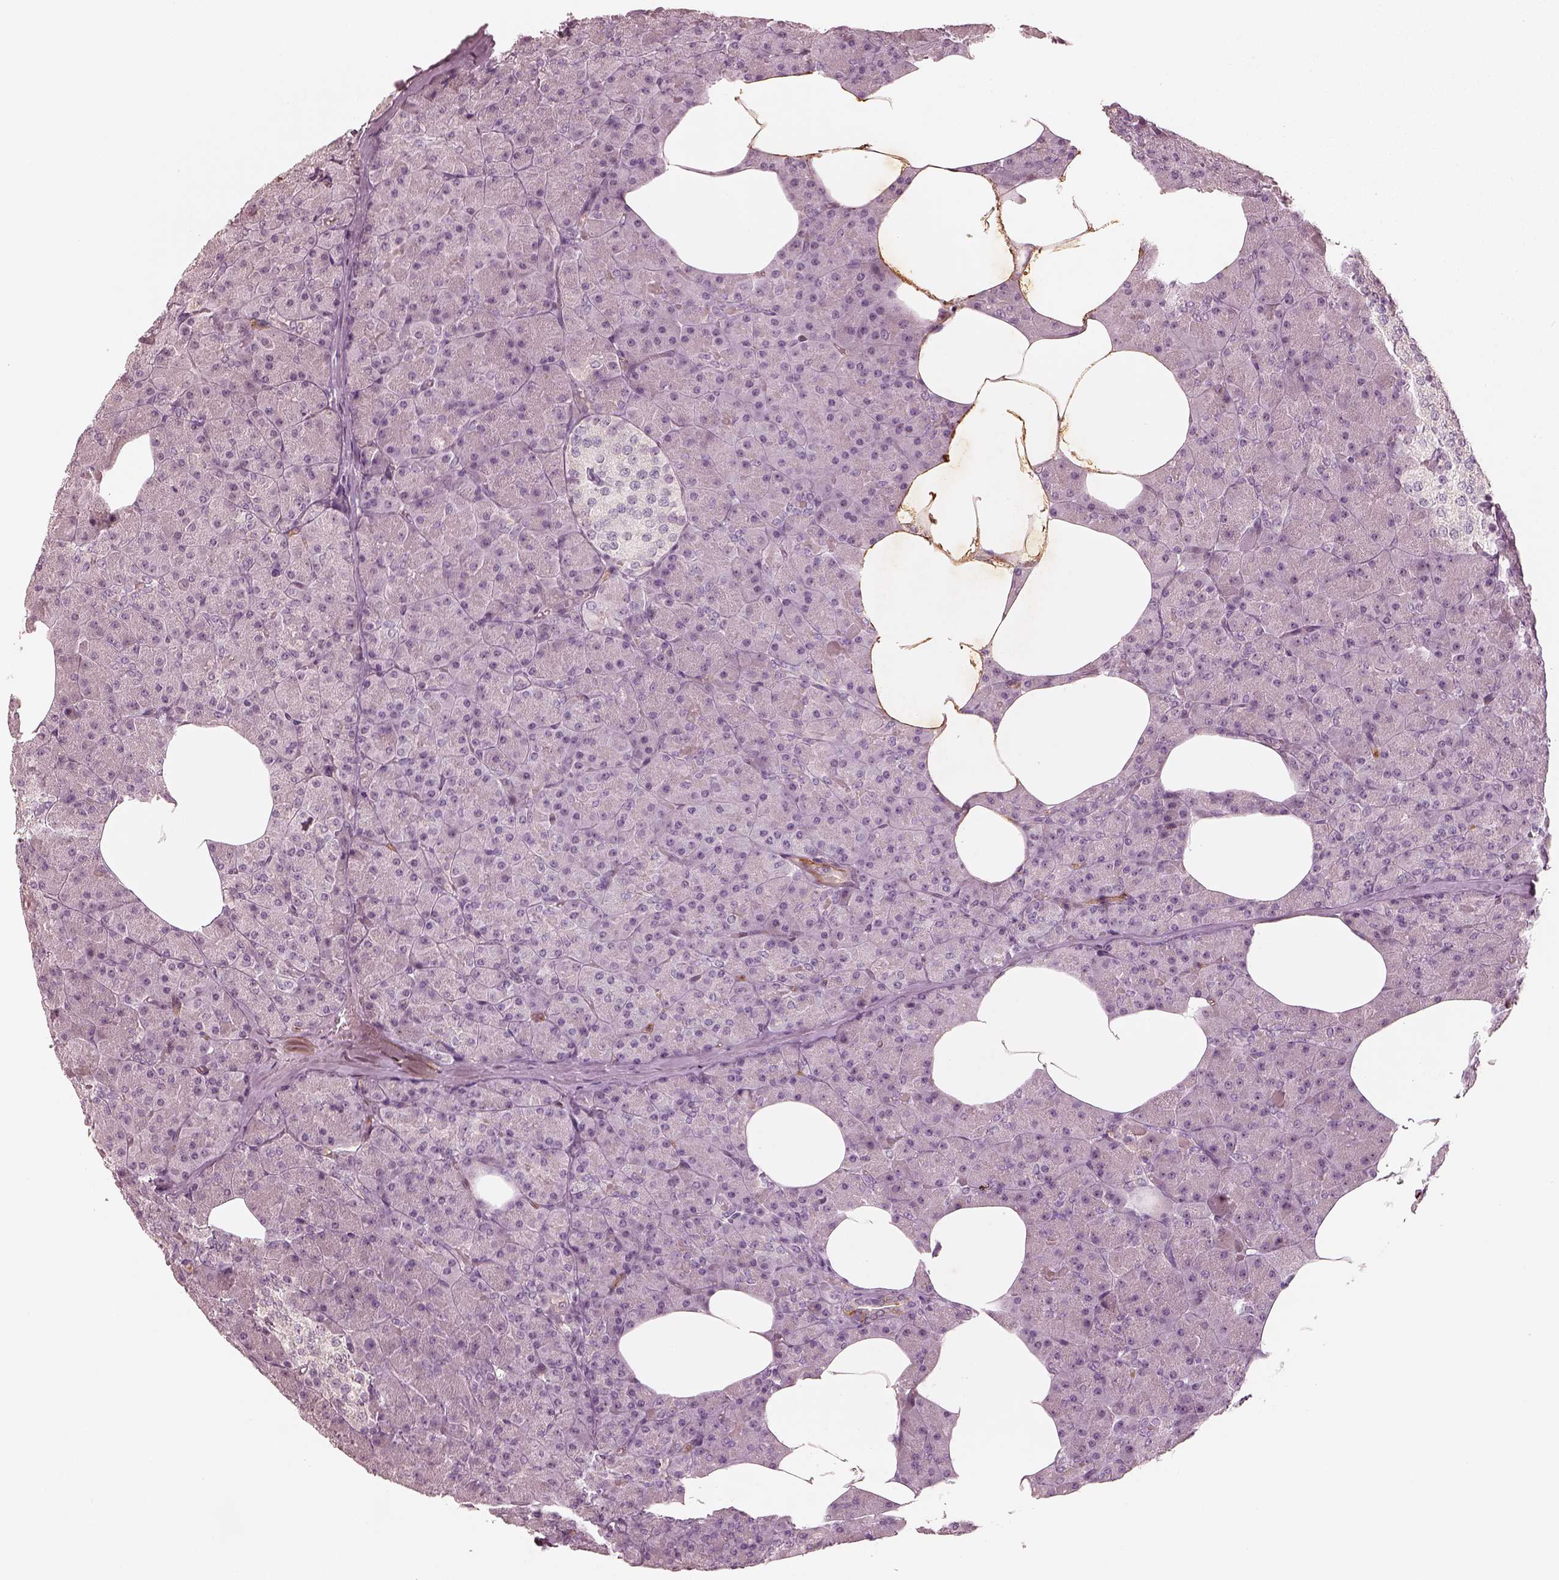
{"staining": {"intensity": "negative", "quantity": "none", "location": "none"}, "tissue": "pancreas", "cell_type": "Exocrine glandular cells", "image_type": "normal", "snomed": [{"axis": "morphology", "description": "Normal tissue, NOS"}, {"axis": "topography", "description": "Pancreas"}], "caption": "The photomicrograph shows no staining of exocrine glandular cells in benign pancreas.", "gene": "MADCAM1", "patient": {"sex": "female", "age": 45}}